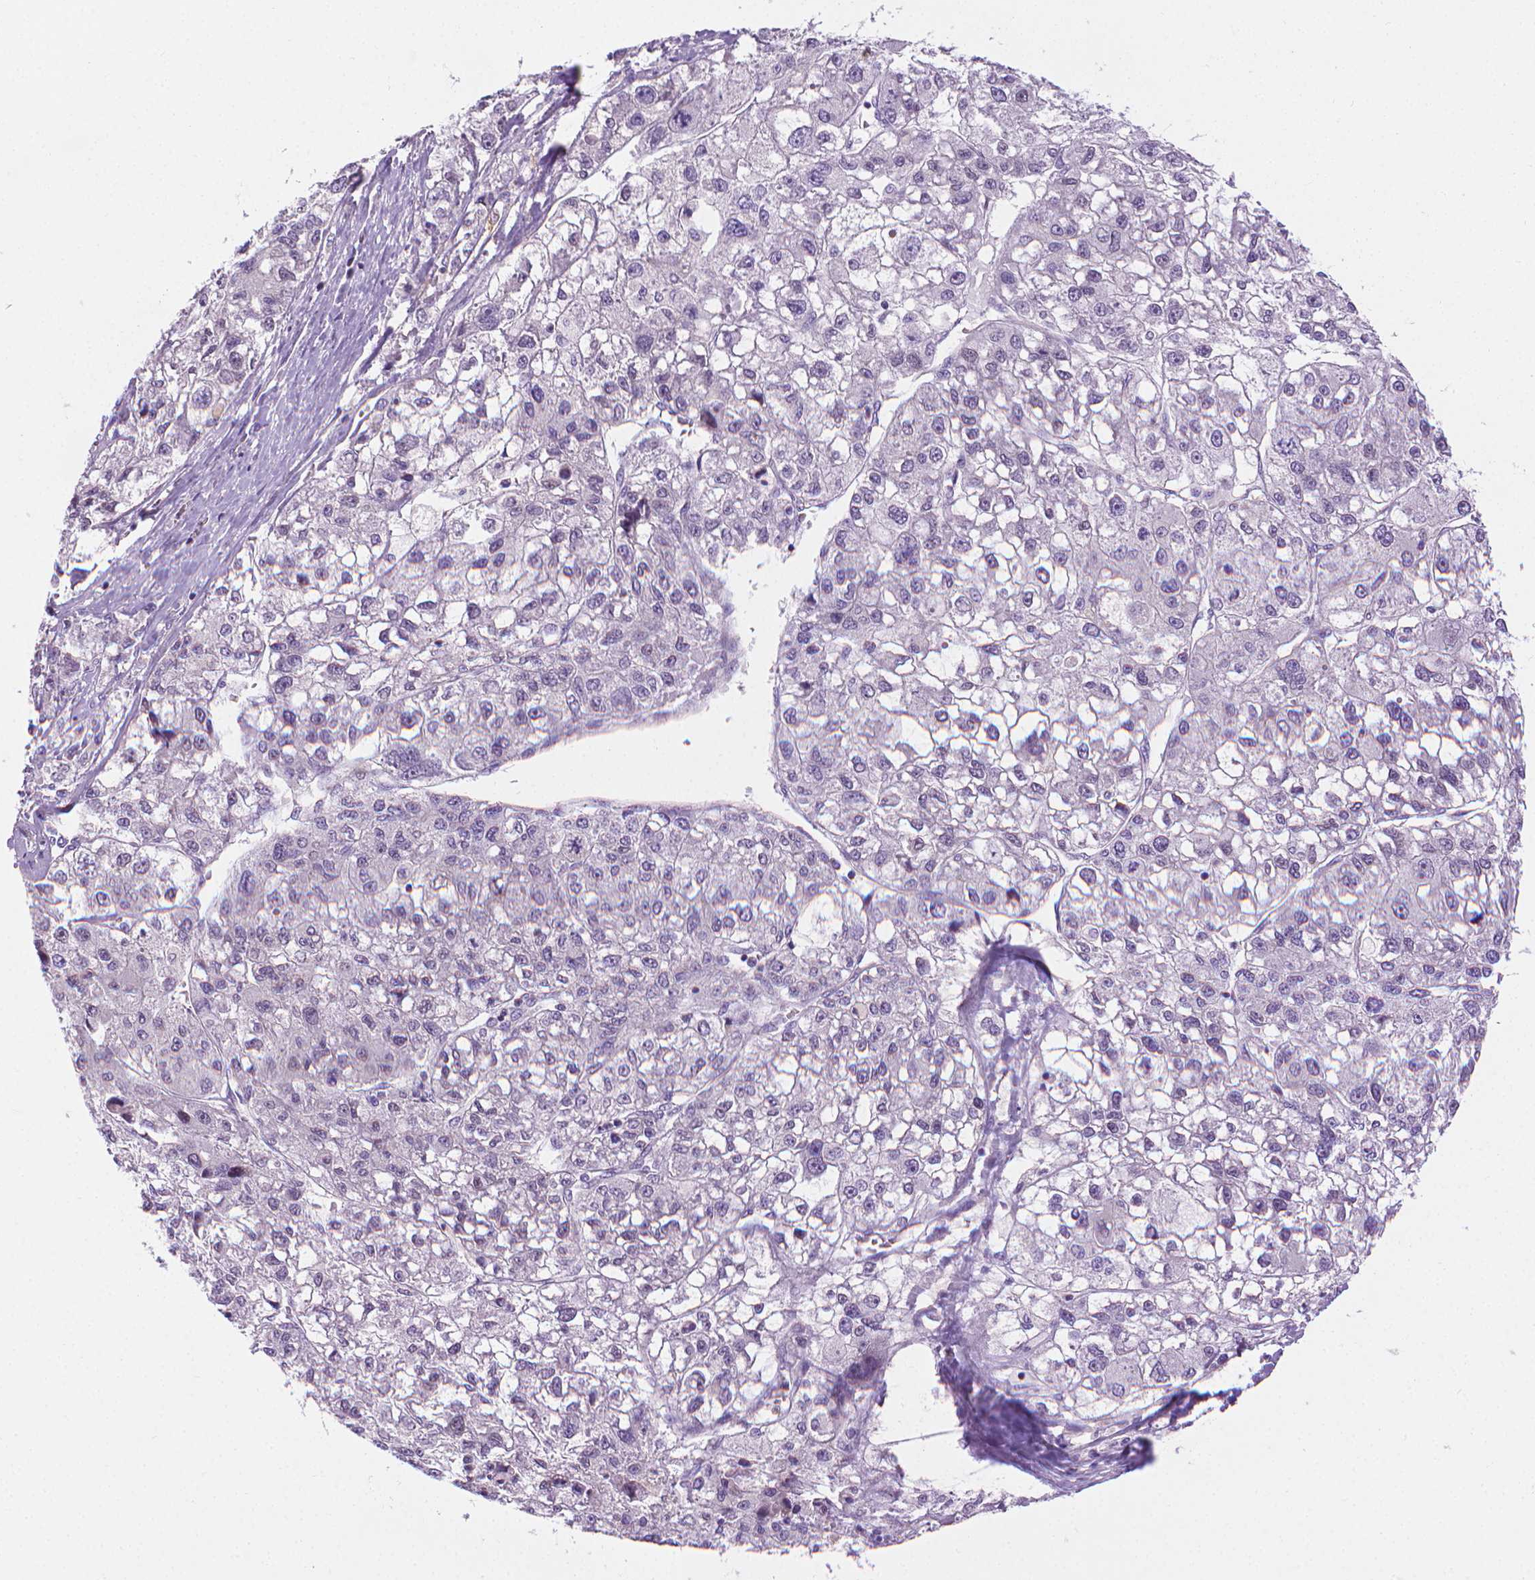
{"staining": {"intensity": "negative", "quantity": "none", "location": "none"}, "tissue": "liver cancer", "cell_type": "Tumor cells", "image_type": "cancer", "snomed": [{"axis": "morphology", "description": "Carcinoma, Hepatocellular, NOS"}, {"axis": "topography", "description": "Liver"}], "caption": "Tumor cells show no significant protein staining in liver cancer (hepatocellular carcinoma).", "gene": "SLC51B", "patient": {"sex": "male", "age": 56}}